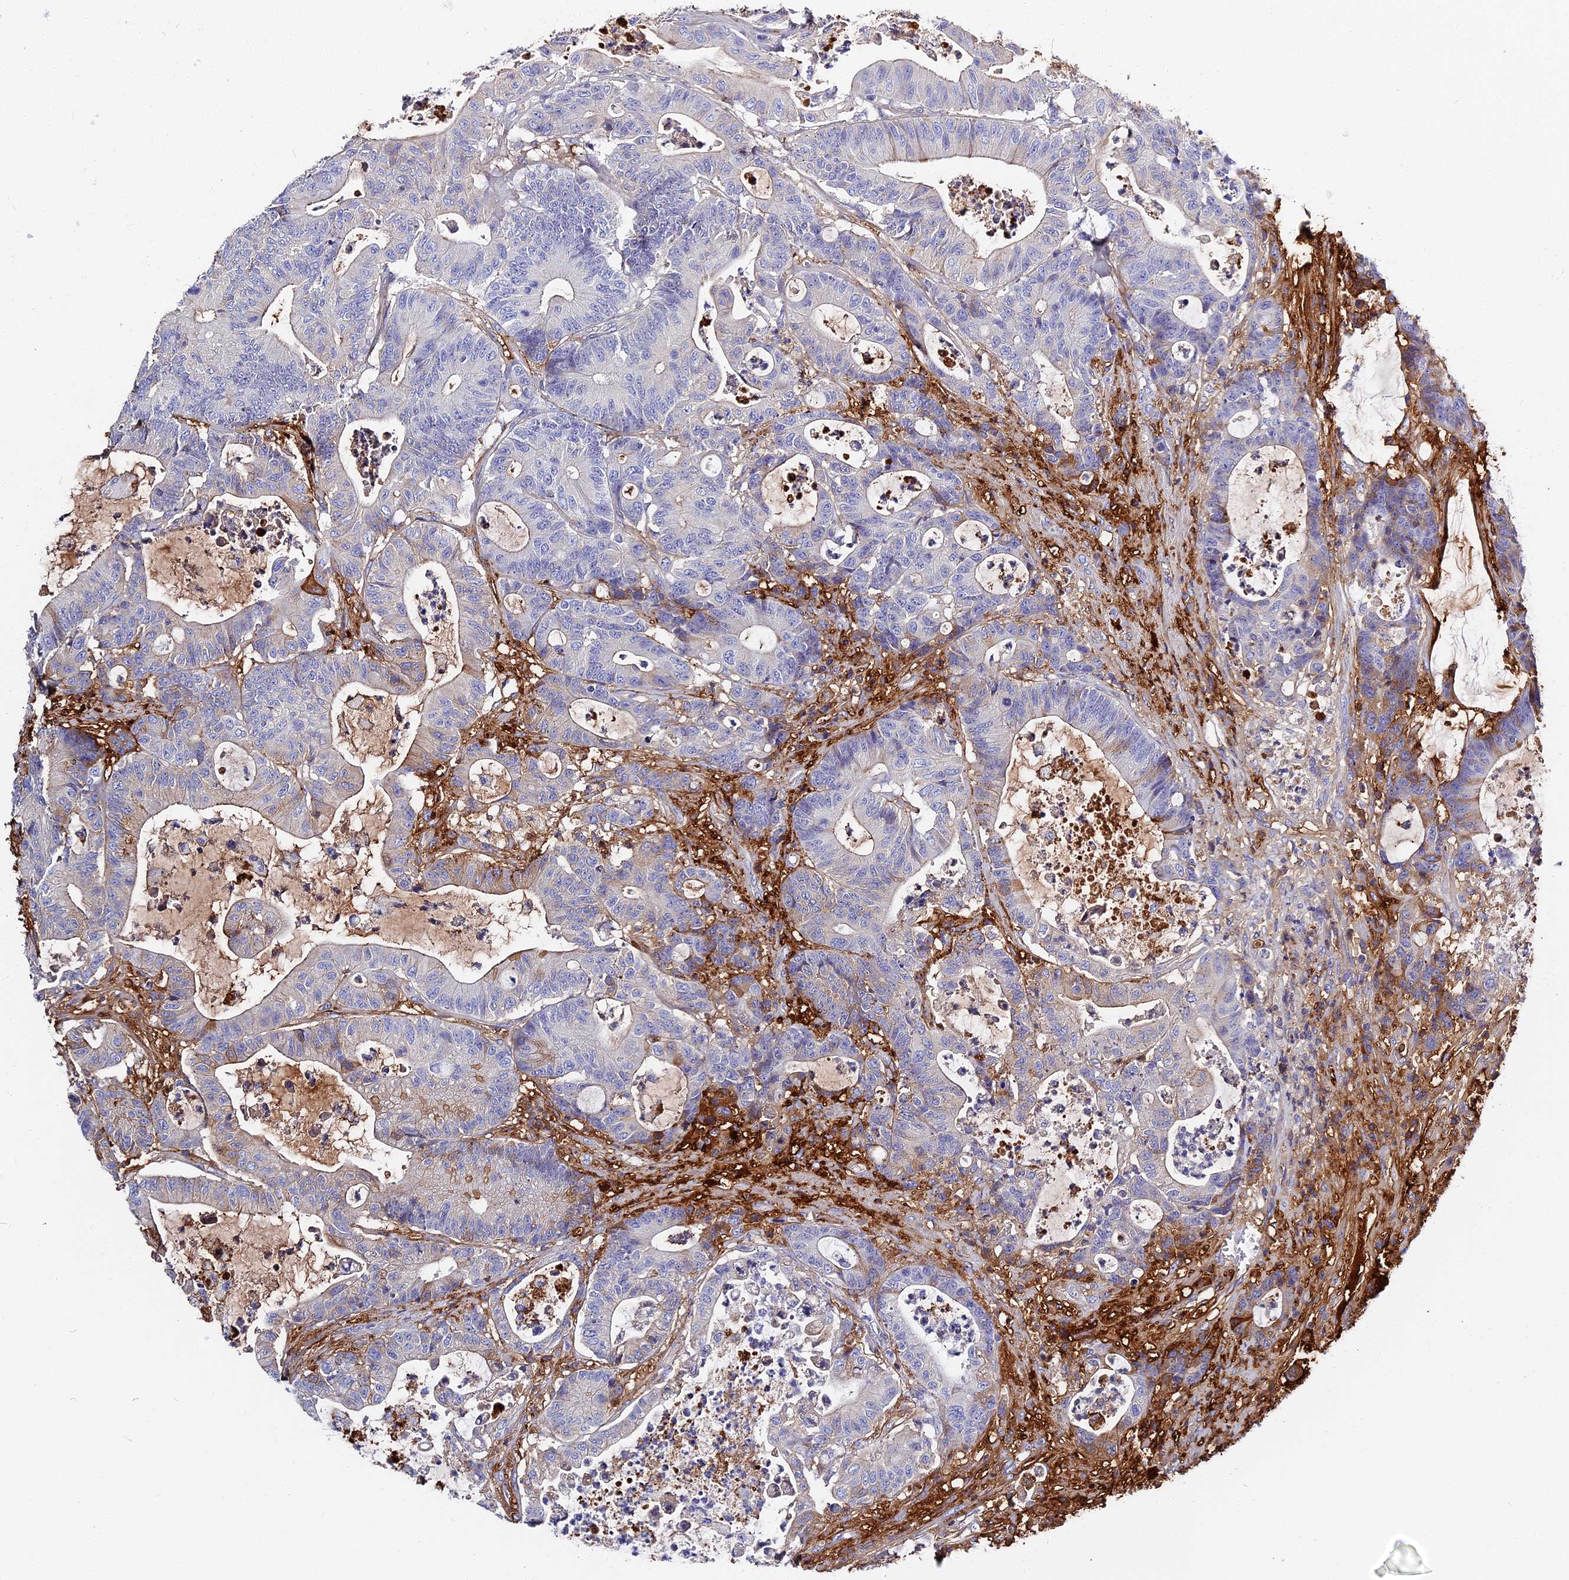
{"staining": {"intensity": "negative", "quantity": "none", "location": "none"}, "tissue": "colorectal cancer", "cell_type": "Tumor cells", "image_type": "cancer", "snomed": [{"axis": "morphology", "description": "Adenocarcinoma, NOS"}, {"axis": "topography", "description": "Colon"}], "caption": "Immunohistochemistry image of neoplastic tissue: colorectal adenocarcinoma stained with DAB demonstrates no significant protein expression in tumor cells. The staining was performed using DAB (3,3'-diaminobenzidine) to visualize the protein expression in brown, while the nuclei were stained in blue with hematoxylin (Magnification: 20x).", "gene": "ITIH1", "patient": {"sex": "female", "age": 84}}